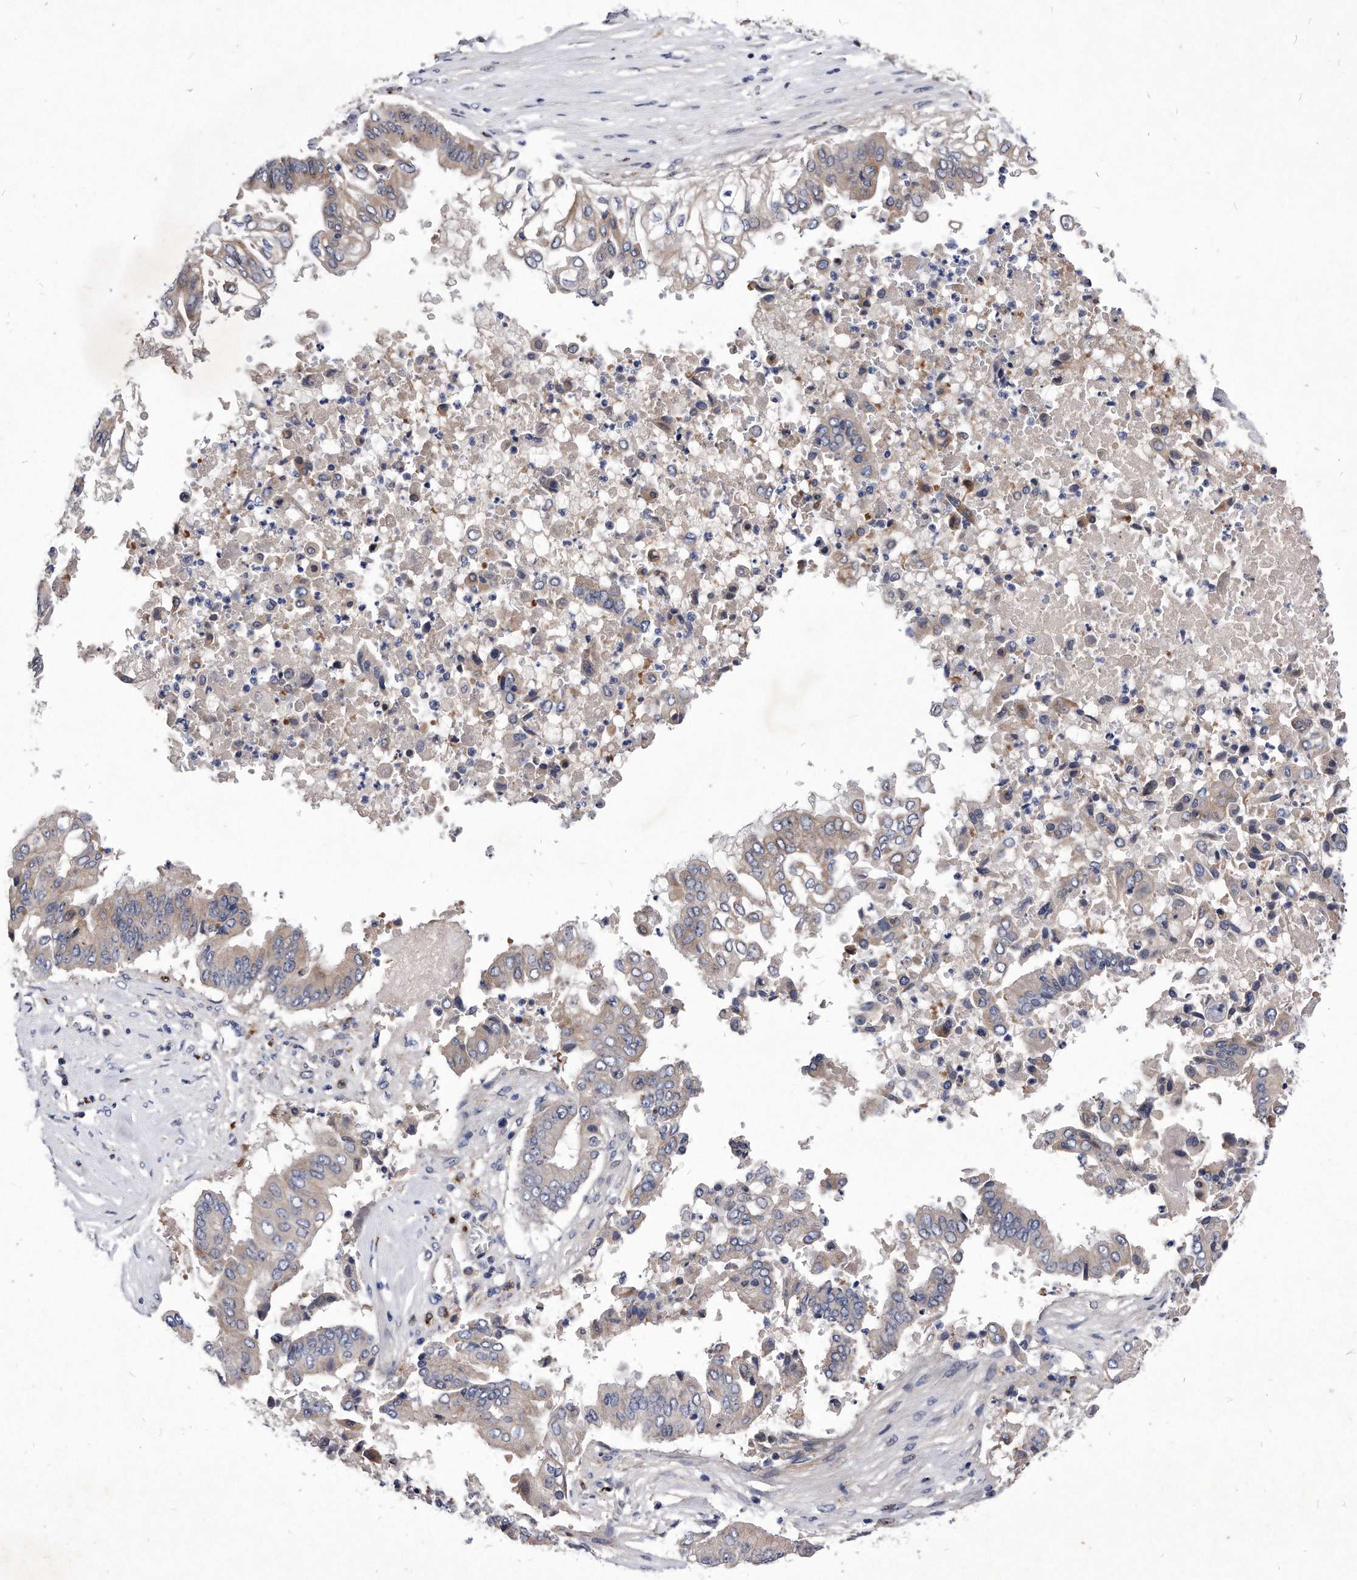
{"staining": {"intensity": "weak", "quantity": "25%-75%", "location": "cytoplasmic/membranous"}, "tissue": "pancreatic cancer", "cell_type": "Tumor cells", "image_type": "cancer", "snomed": [{"axis": "morphology", "description": "Adenocarcinoma, NOS"}, {"axis": "topography", "description": "Pancreas"}], "caption": "Pancreatic adenocarcinoma stained for a protein (brown) displays weak cytoplasmic/membranous positive positivity in about 25%-75% of tumor cells.", "gene": "MGAT4A", "patient": {"sex": "female", "age": 77}}